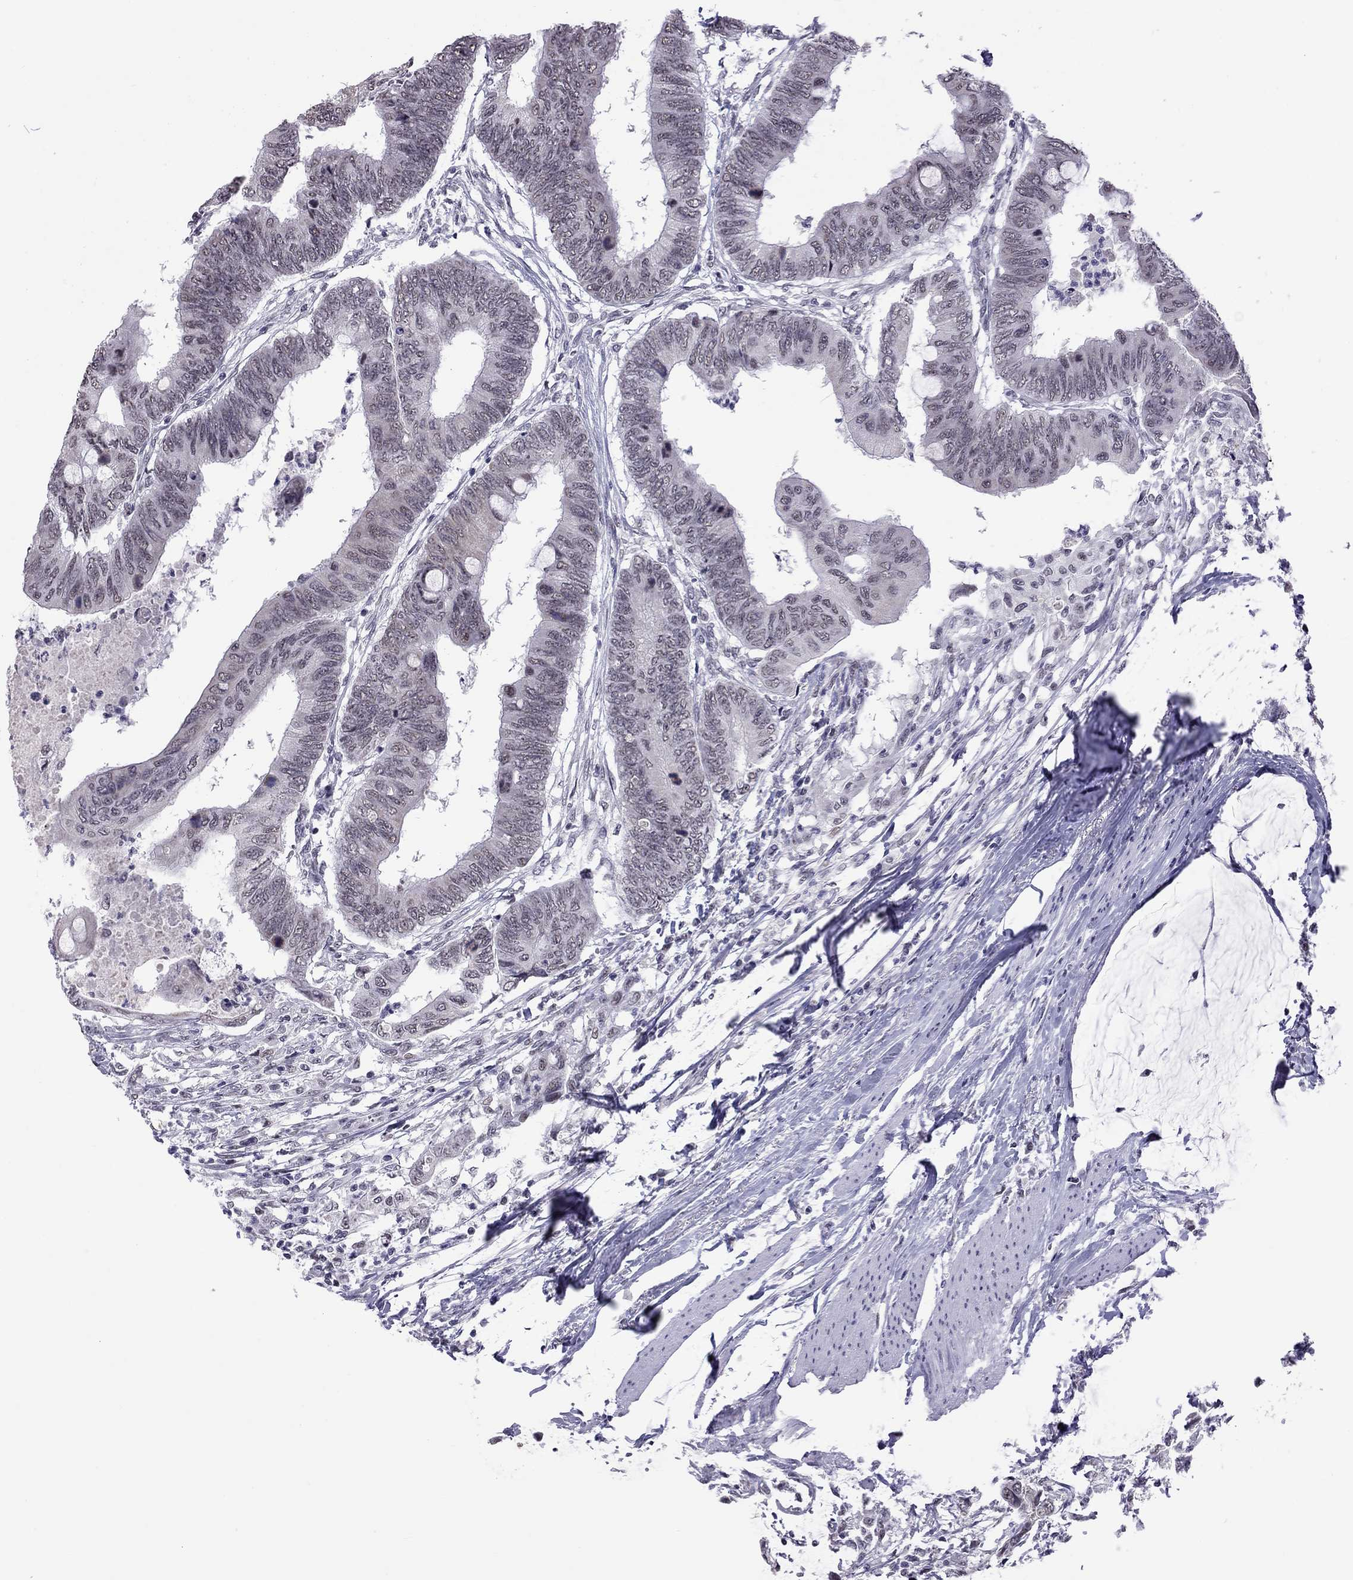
{"staining": {"intensity": "negative", "quantity": "none", "location": "none"}, "tissue": "colorectal cancer", "cell_type": "Tumor cells", "image_type": "cancer", "snomed": [{"axis": "morphology", "description": "Normal tissue, NOS"}, {"axis": "morphology", "description": "Adenocarcinoma, NOS"}, {"axis": "topography", "description": "Rectum"}, {"axis": "topography", "description": "Peripheral nerve tissue"}], "caption": "Immunohistochemistry photomicrograph of human adenocarcinoma (colorectal) stained for a protein (brown), which demonstrates no expression in tumor cells.", "gene": "PPP1R3A", "patient": {"sex": "male", "age": 92}}